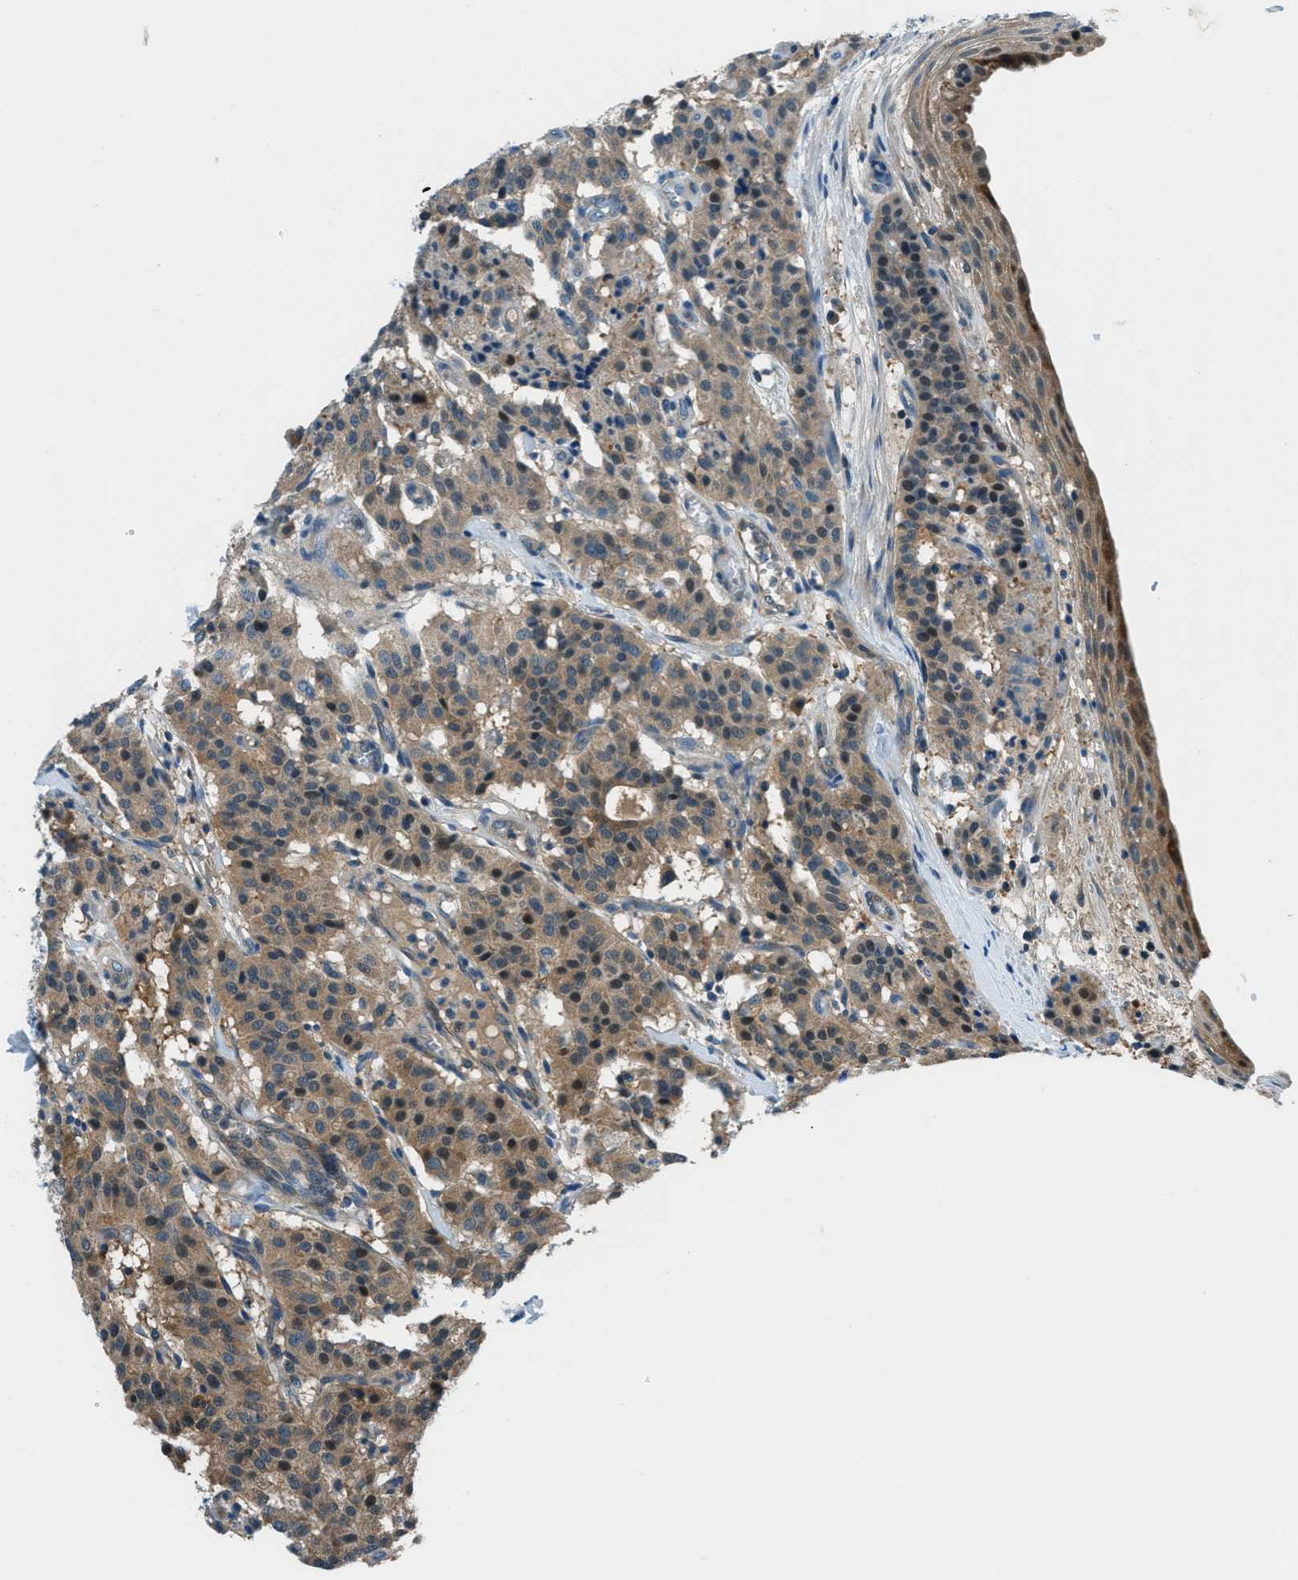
{"staining": {"intensity": "moderate", "quantity": ">75%", "location": "cytoplasmic/membranous"}, "tissue": "carcinoid", "cell_type": "Tumor cells", "image_type": "cancer", "snomed": [{"axis": "morphology", "description": "Carcinoid, malignant, NOS"}, {"axis": "topography", "description": "Lung"}], "caption": "A high-resolution micrograph shows immunohistochemistry (IHC) staining of carcinoid, which exhibits moderate cytoplasmic/membranous positivity in about >75% of tumor cells.", "gene": "HEBP2", "patient": {"sex": "male", "age": 30}}